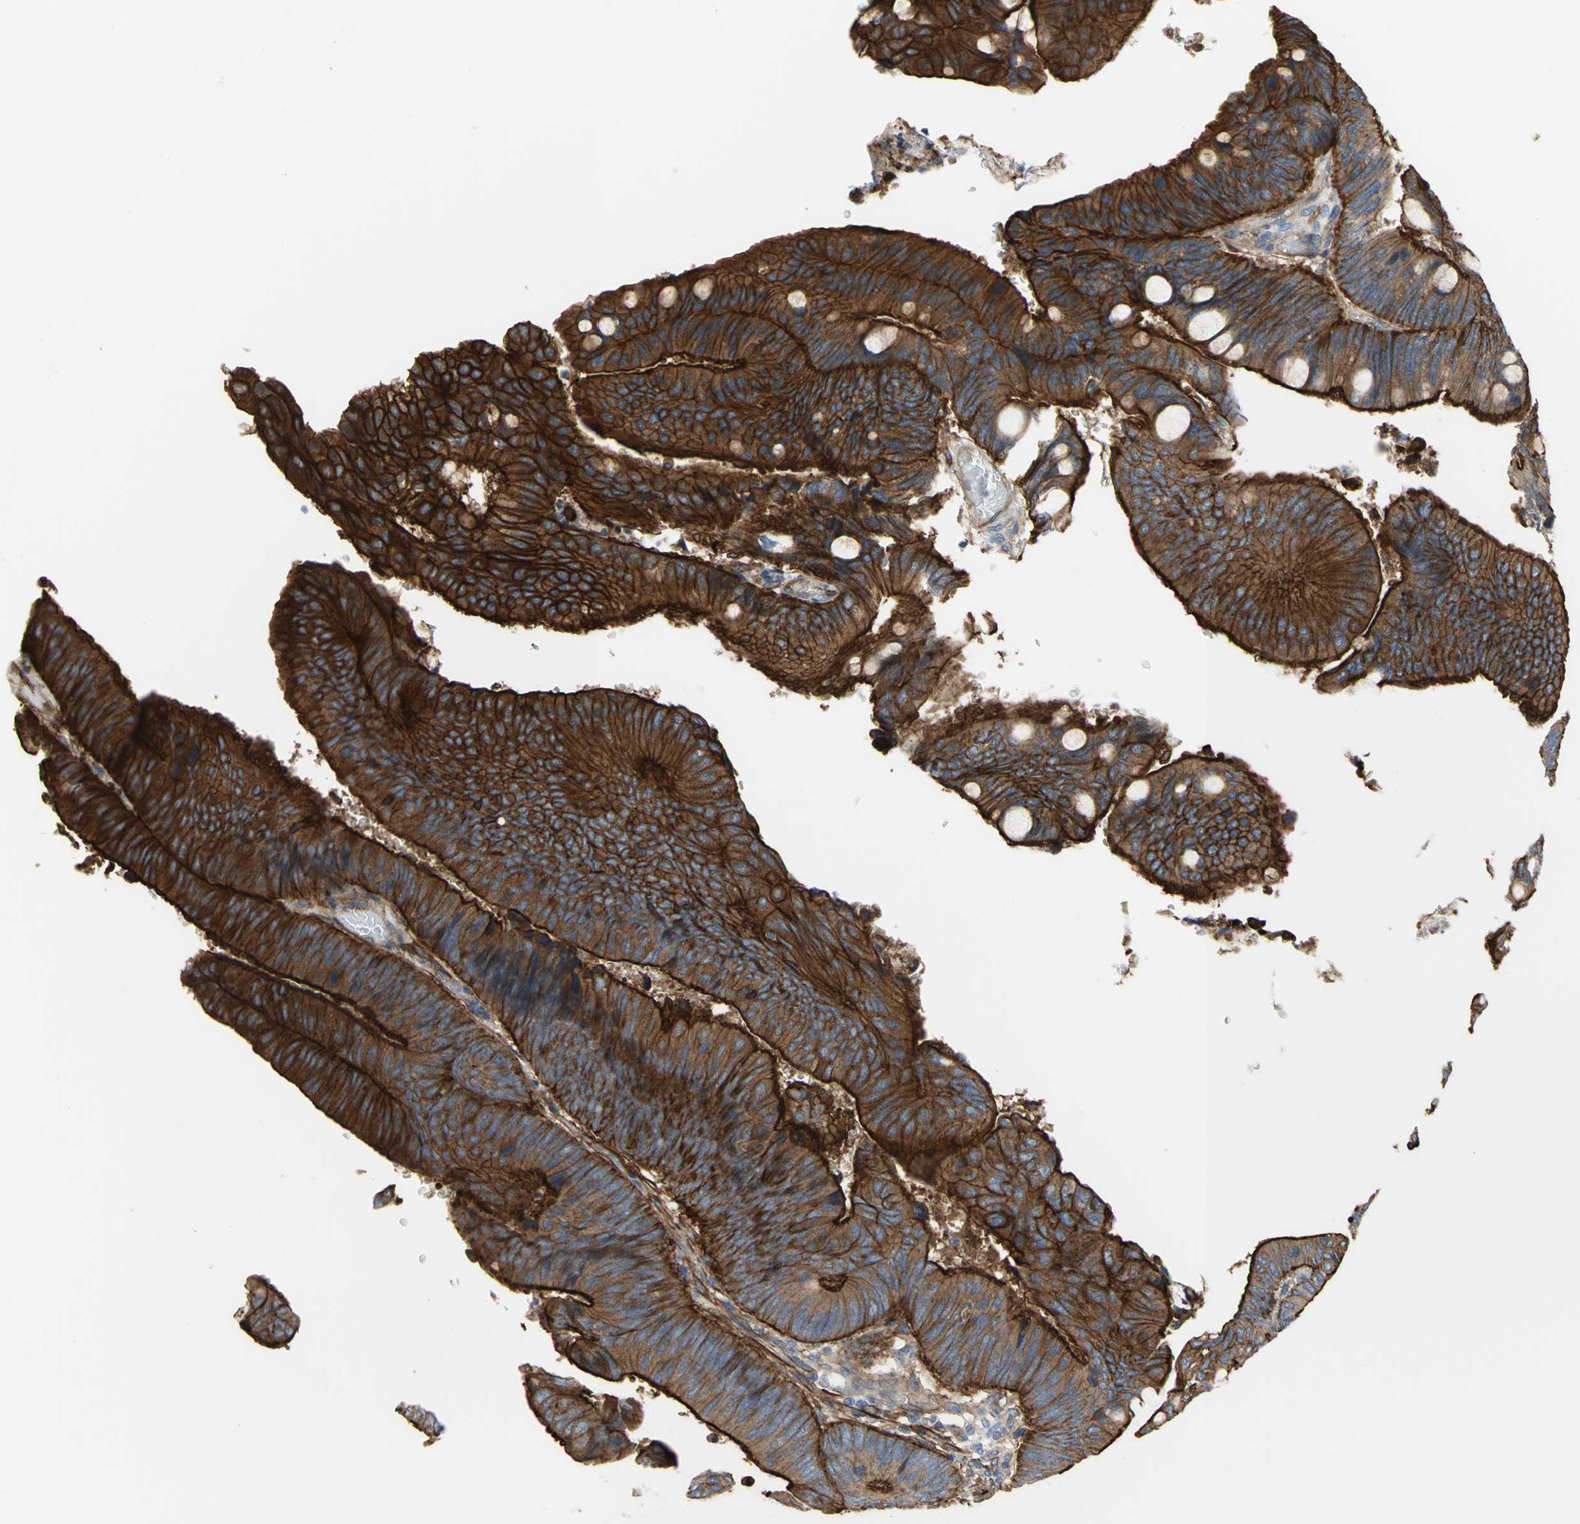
{"staining": {"intensity": "strong", "quantity": ">75%", "location": "cytoplasmic/membranous"}, "tissue": "colorectal cancer", "cell_type": "Tumor cells", "image_type": "cancer", "snomed": [{"axis": "morphology", "description": "Normal tissue, NOS"}, {"axis": "morphology", "description": "Adenocarcinoma, NOS"}, {"axis": "topography", "description": "Rectum"}], "caption": "Immunohistochemical staining of colorectal adenocarcinoma exhibits high levels of strong cytoplasmic/membranous expression in about >75% of tumor cells.", "gene": "FLNB", "patient": {"sex": "male", "age": 92}}